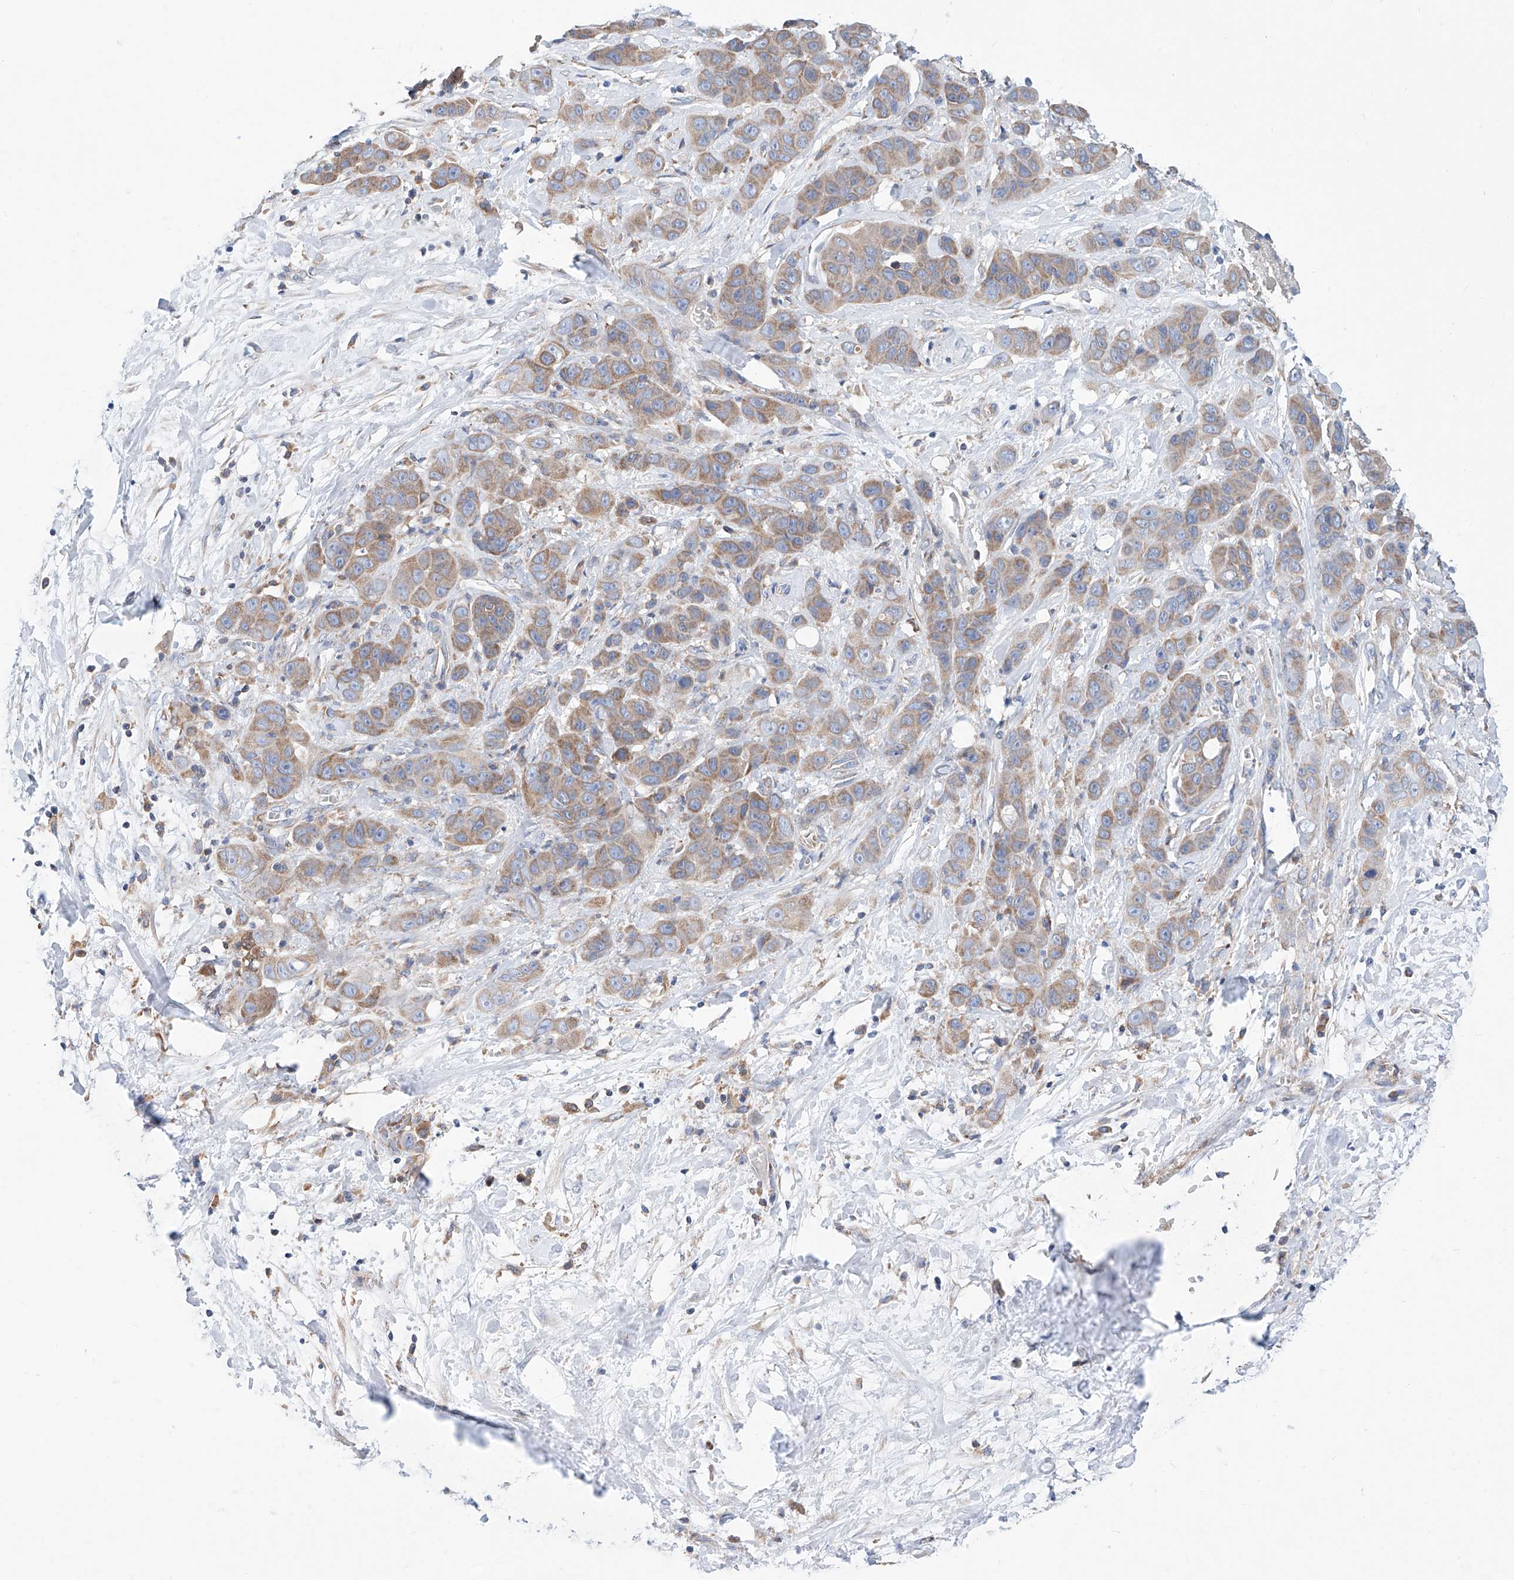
{"staining": {"intensity": "weak", "quantity": ">75%", "location": "cytoplasmic/membranous"}, "tissue": "liver cancer", "cell_type": "Tumor cells", "image_type": "cancer", "snomed": [{"axis": "morphology", "description": "Cholangiocarcinoma"}, {"axis": "topography", "description": "Liver"}], "caption": "This is an image of immunohistochemistry (IHC) staining of liver cancer (cholangiocarcinoma), which shows weak staining in the cytoplasmic/membranous of tumor cells.", "gene": "MAD2L1", "patient": {"sex": "female", "age": 52}}